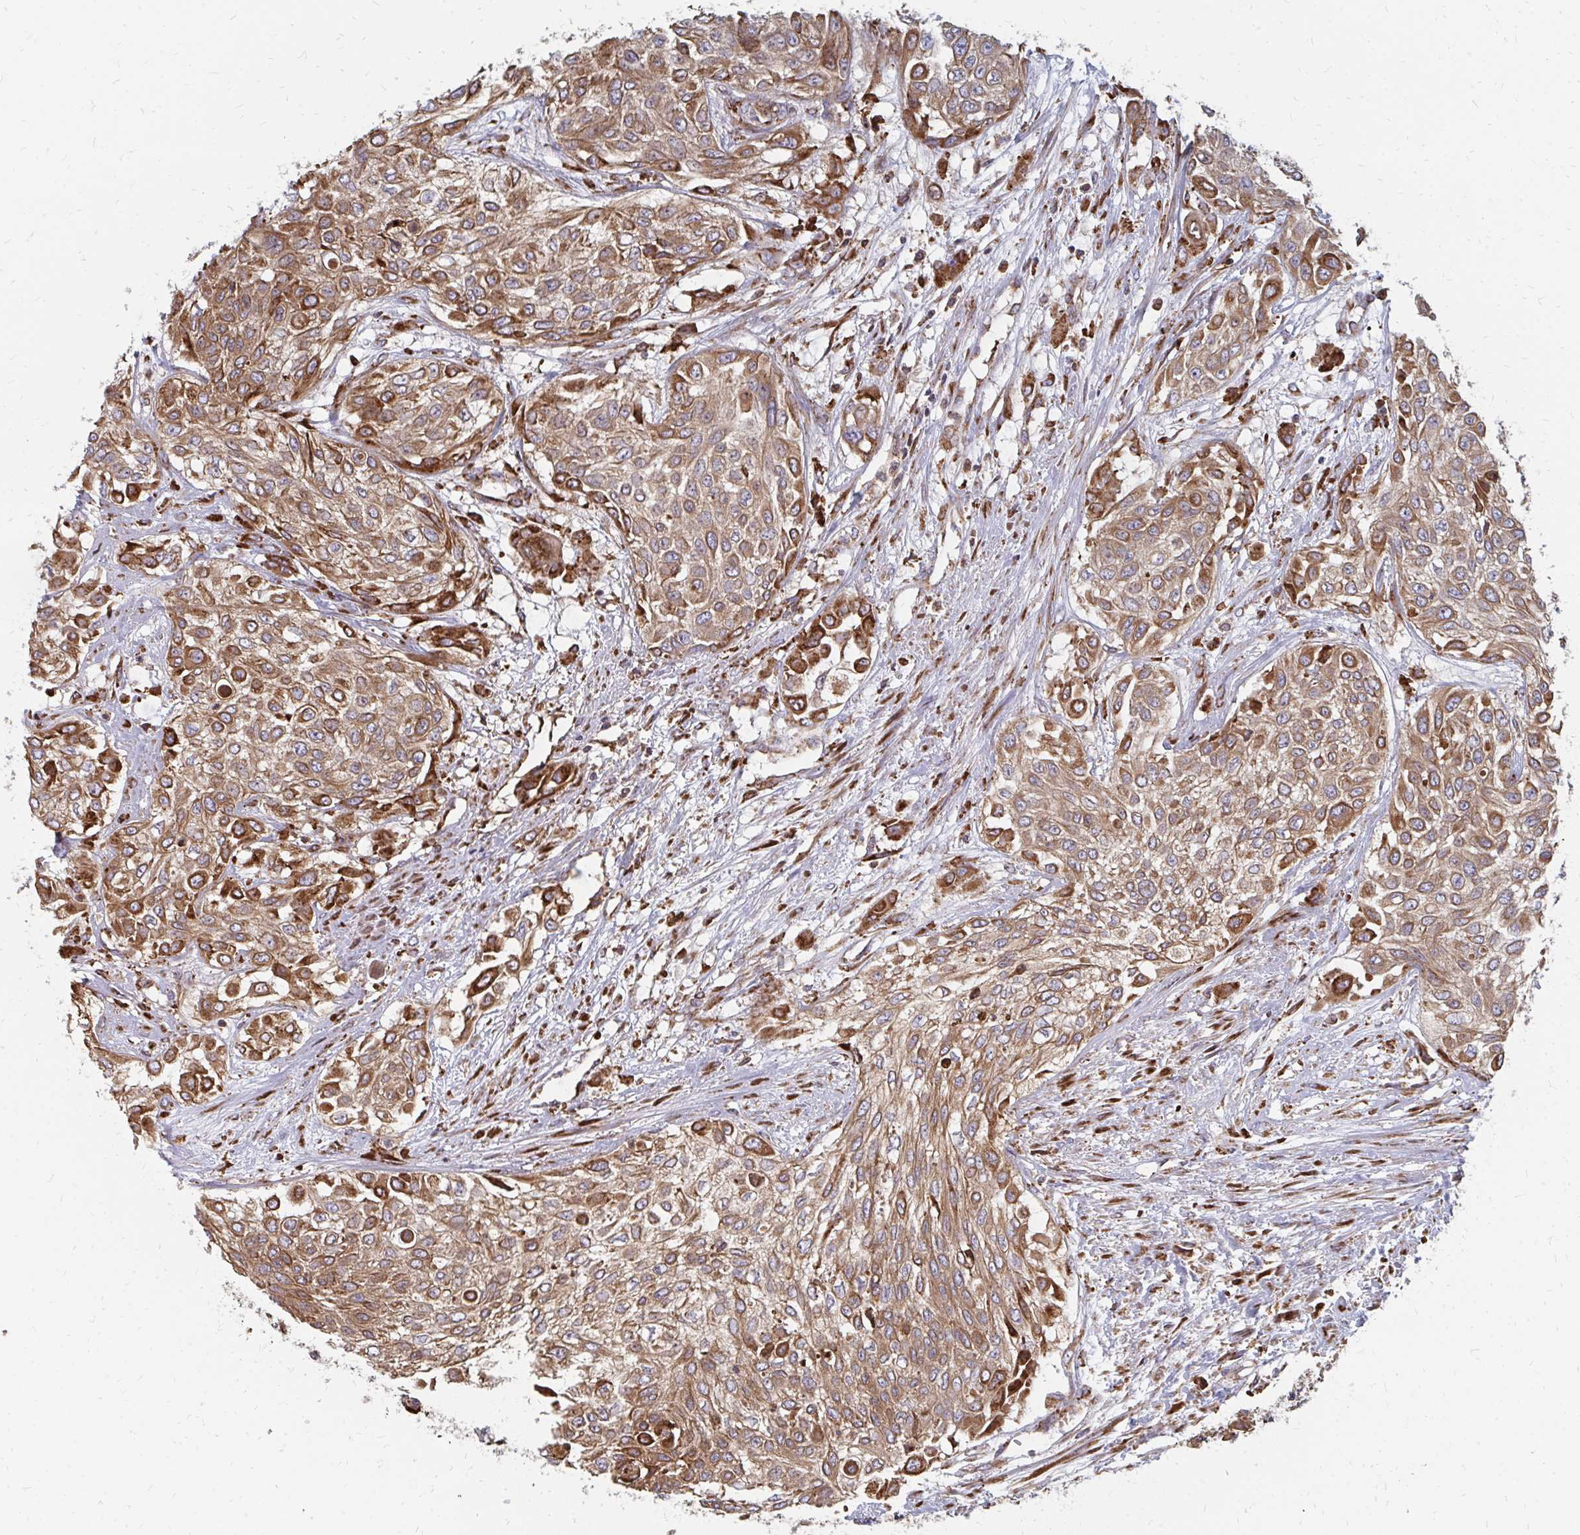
{"staining": {"intensity": "moderate", "quantity": ">75%", "location": "cytoplasmic/membranous"}, "tissue": "urothelial cancer", "cell_type": "Tumor cells", "image_type": "cancer", "snomed": [{"axis": "morphology", "description": "Urothelial carcinoma, High grade"}, {"axis": "topography", "description": "Urinary bladder"}], "caption": "The micrograph reveals a brown stain indicating the presence of a protein in the cytoplasmic/membranous of tumor cells in urothelial carcinoma (high-grade).", "gene": "PPP1R13L", "patient": {"sex": "male", "age": 57}}